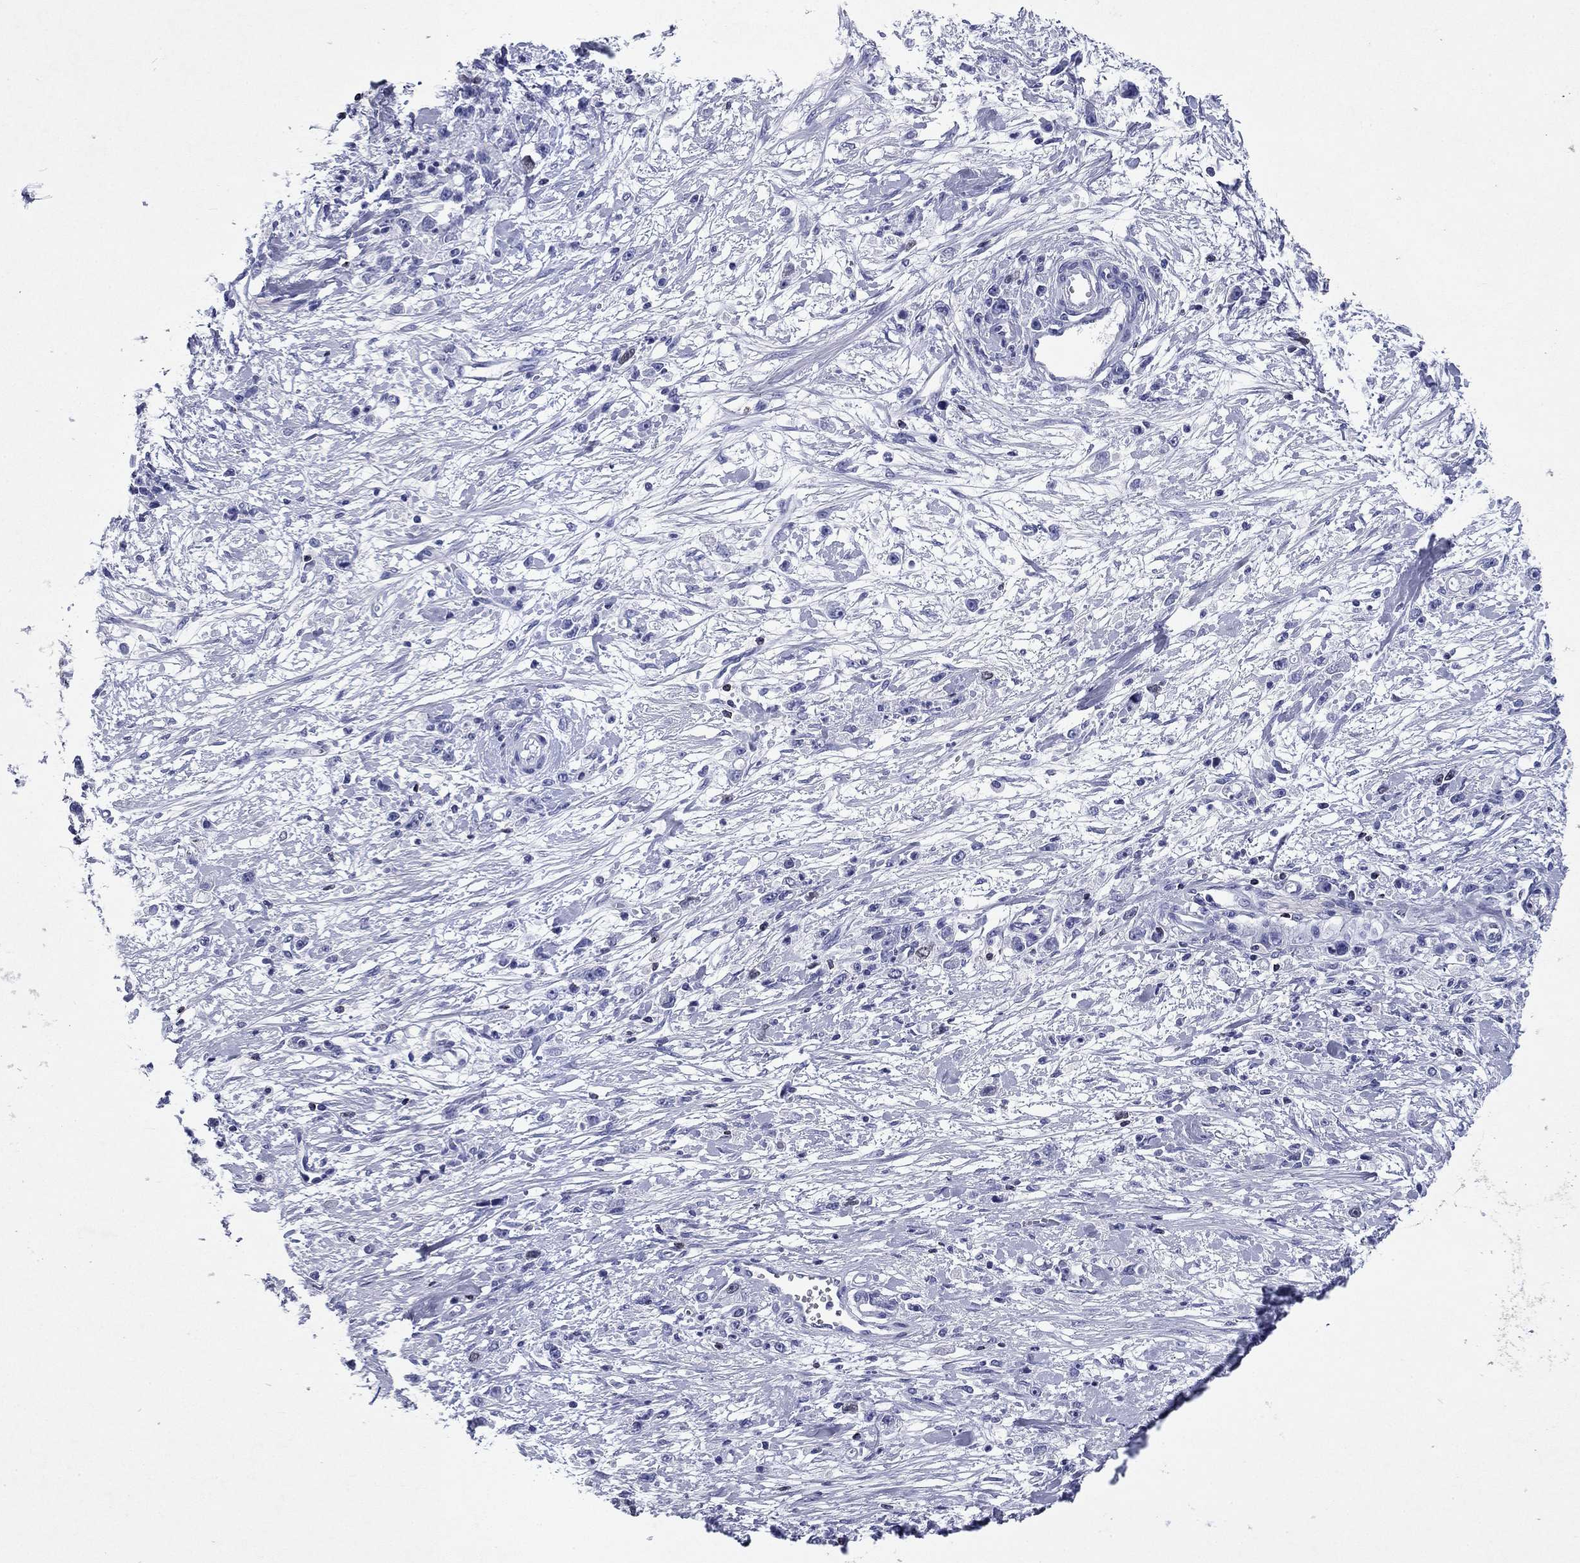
{"staining": {"intensity": "negative", "quantity": "none", "location": "none"}, "tissue": "stomach cancer", "cell_type": "Tumor cells", "image_type": "cancer", "snomed": [{"axis": "morphology", "description": "Adenocarcinoma, NOS"}, {"axis": "topography", "description": "Stomach"}], "caption": "Immunohistochemical staining of human stomach adenocarcinoma reveals no significant positivity in tumor cells.", "gene": "GZMK", "patient": {"sex": "female", "age": 59}}